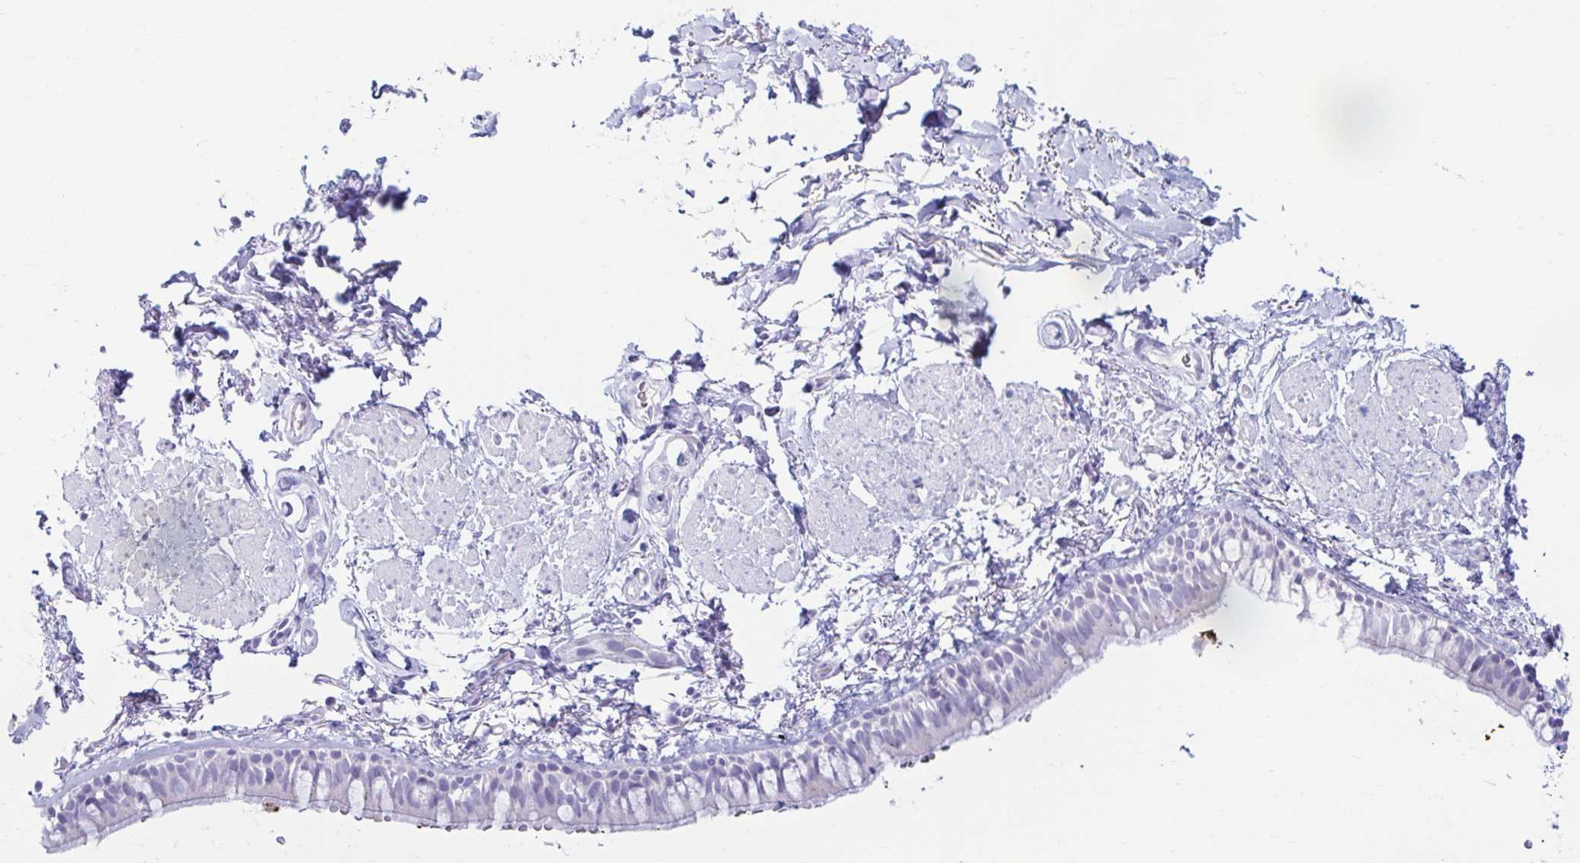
{"staining": {"intensity": "negative", "quantity": "none", "location": "none"}, "tissue": "bronchus", "cell_type": "Respiratory epithelial cells", "image_type": "normal", "snomed": [{"axis": "morphology", "description": "Normal tissue, NOS"}, {"axis": "topography", "description": "Lymph node"}, {"axis": "topography", "description": "Cartilage tissue"}, {"axis": "topography", "description": "Bronchus"}], "caption": "Immunohistochemistry of benign bronchus shows no positivity in respiratory epithelial cells.", "gene": "ERICH6", "patient": {"sex": "female", "age": 70}}